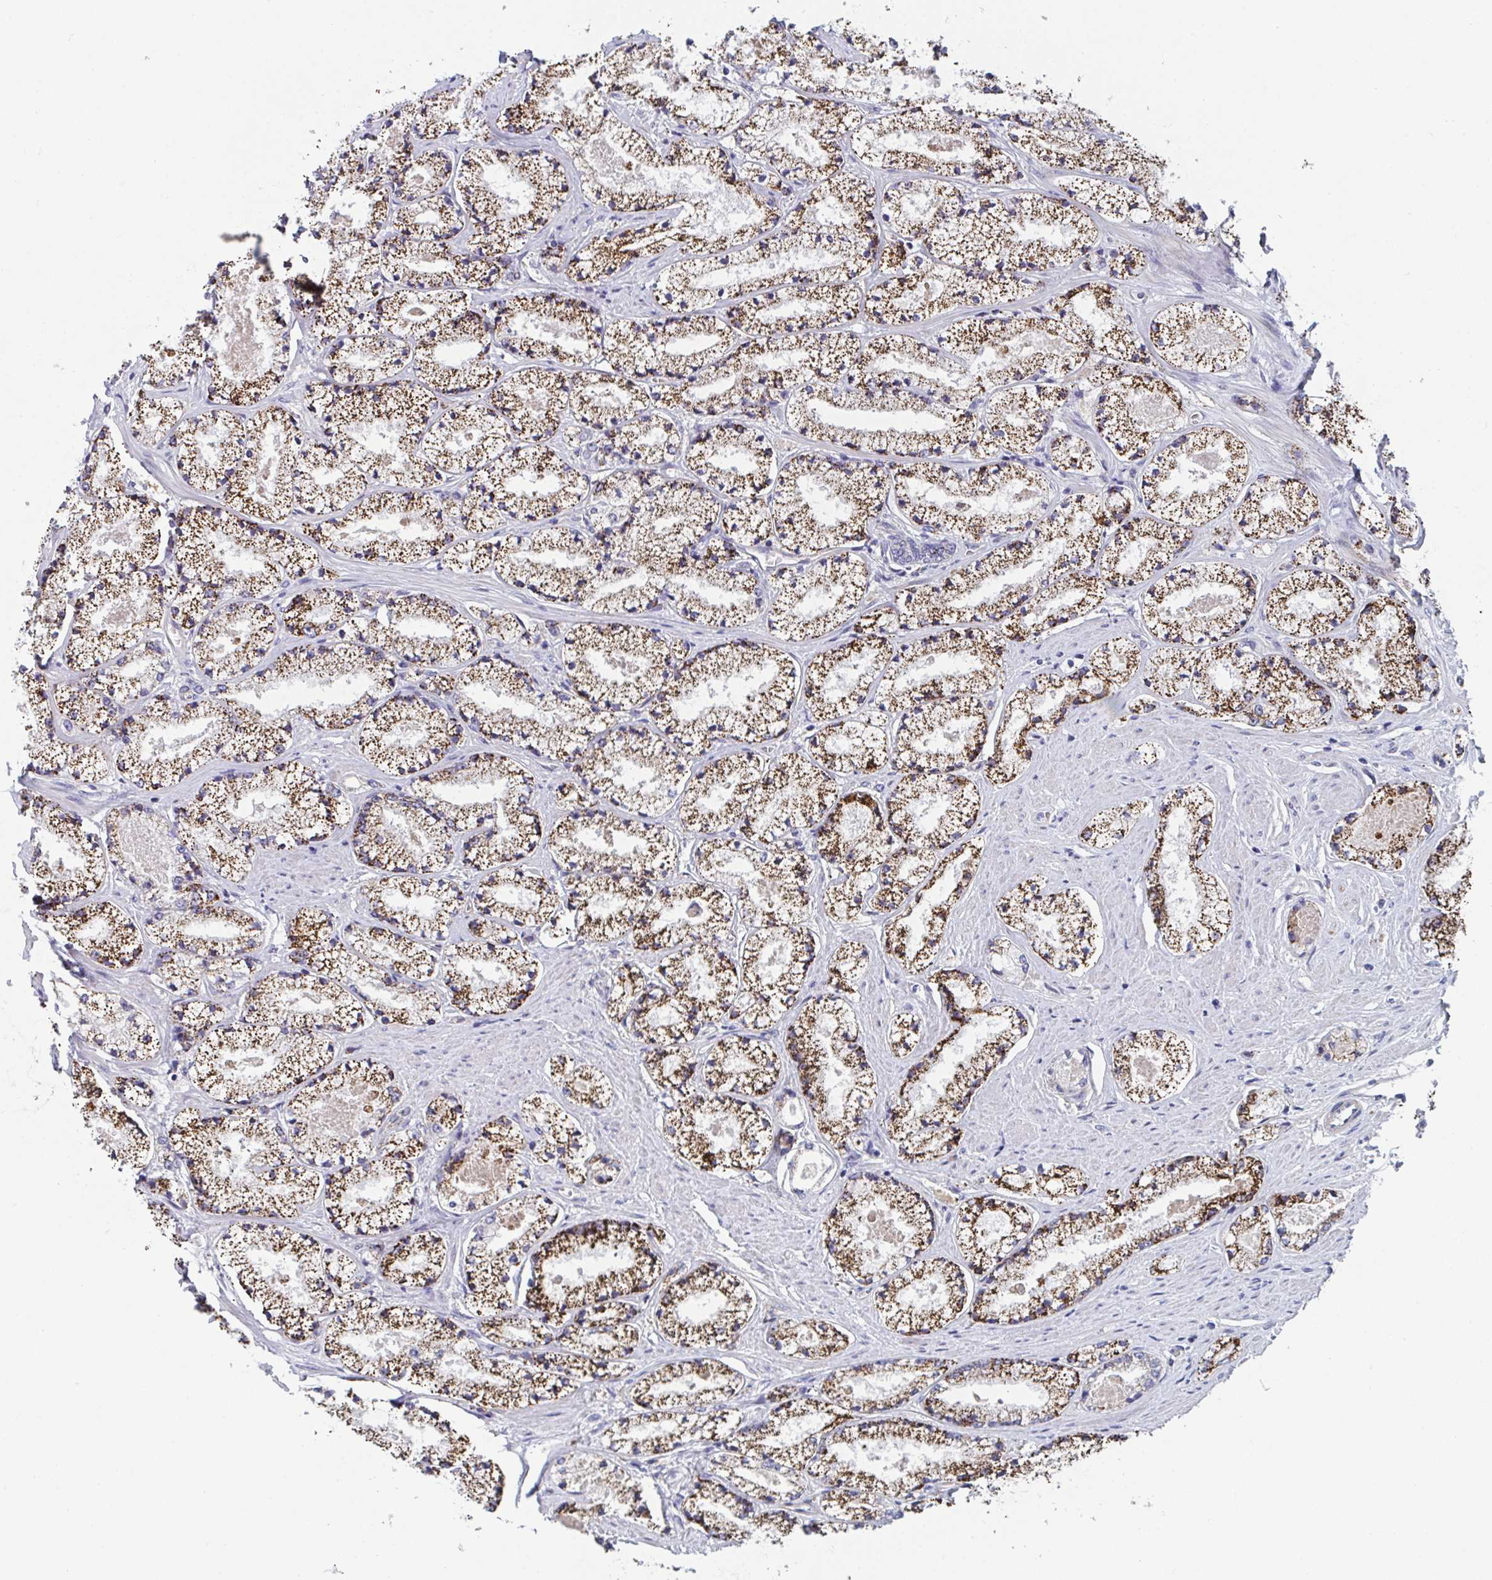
{"staining": {"intensity": "moderate", "quantity": ">75%", "location": "cytoplasmic/membranous"}, "tissue": "prostate cancer", "cell_type": "Tumor cells", "image_type": "cancer", "snomed": [{"axis": "morphology", "description": "Adenocarcinoma, High grade"}, {"axis": "topography", "description": "Prostate"}], "caption": "Moderate cytoplasmic/membranous staining is seen in about >75% of tumor cells in prostate adenocarcinoma (high-grade).", "gene": "VWDE", "patient": {"sex": "male", "age": 63}}